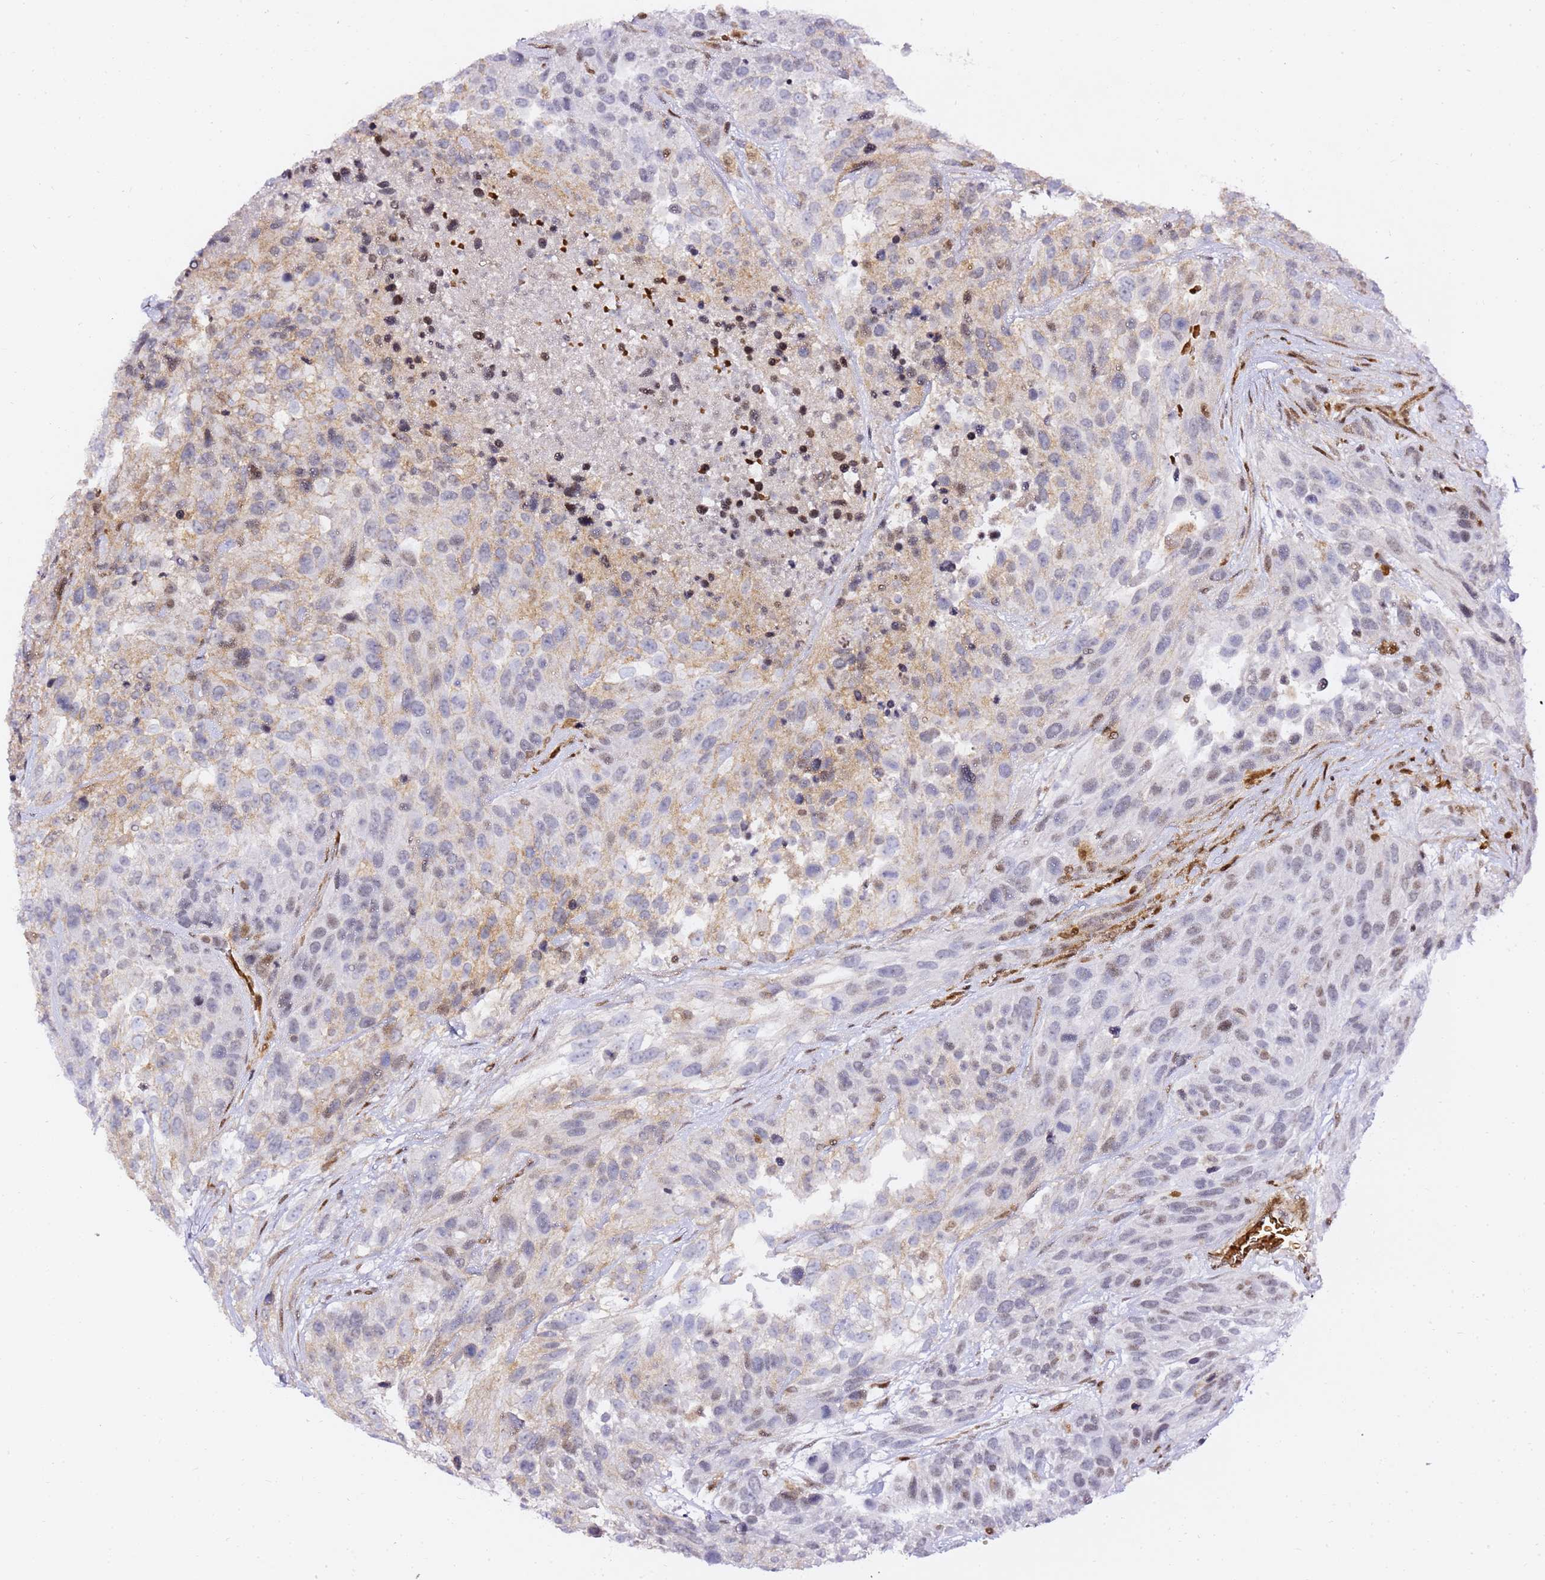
{"staining": {"intensity": "moderate", "quantity": "<25%", "location": "nuclear"}, "tissue": "urothelial cancer", "cell_type": "Tumor cells", "image_type": "cancer", "snomed": [{"axis": "morphology", "description": "Urothelial carcinoma, High grade"}, {"axis": "topography", "description": "Urinary bladder"}], "caption": "Protein analysis of urothelial cancer tissue displays moderate nuclear positivity in about <25% of tumor cells.", "gene": "GBP2", "patient": {"sex": "female", "age": 70}}